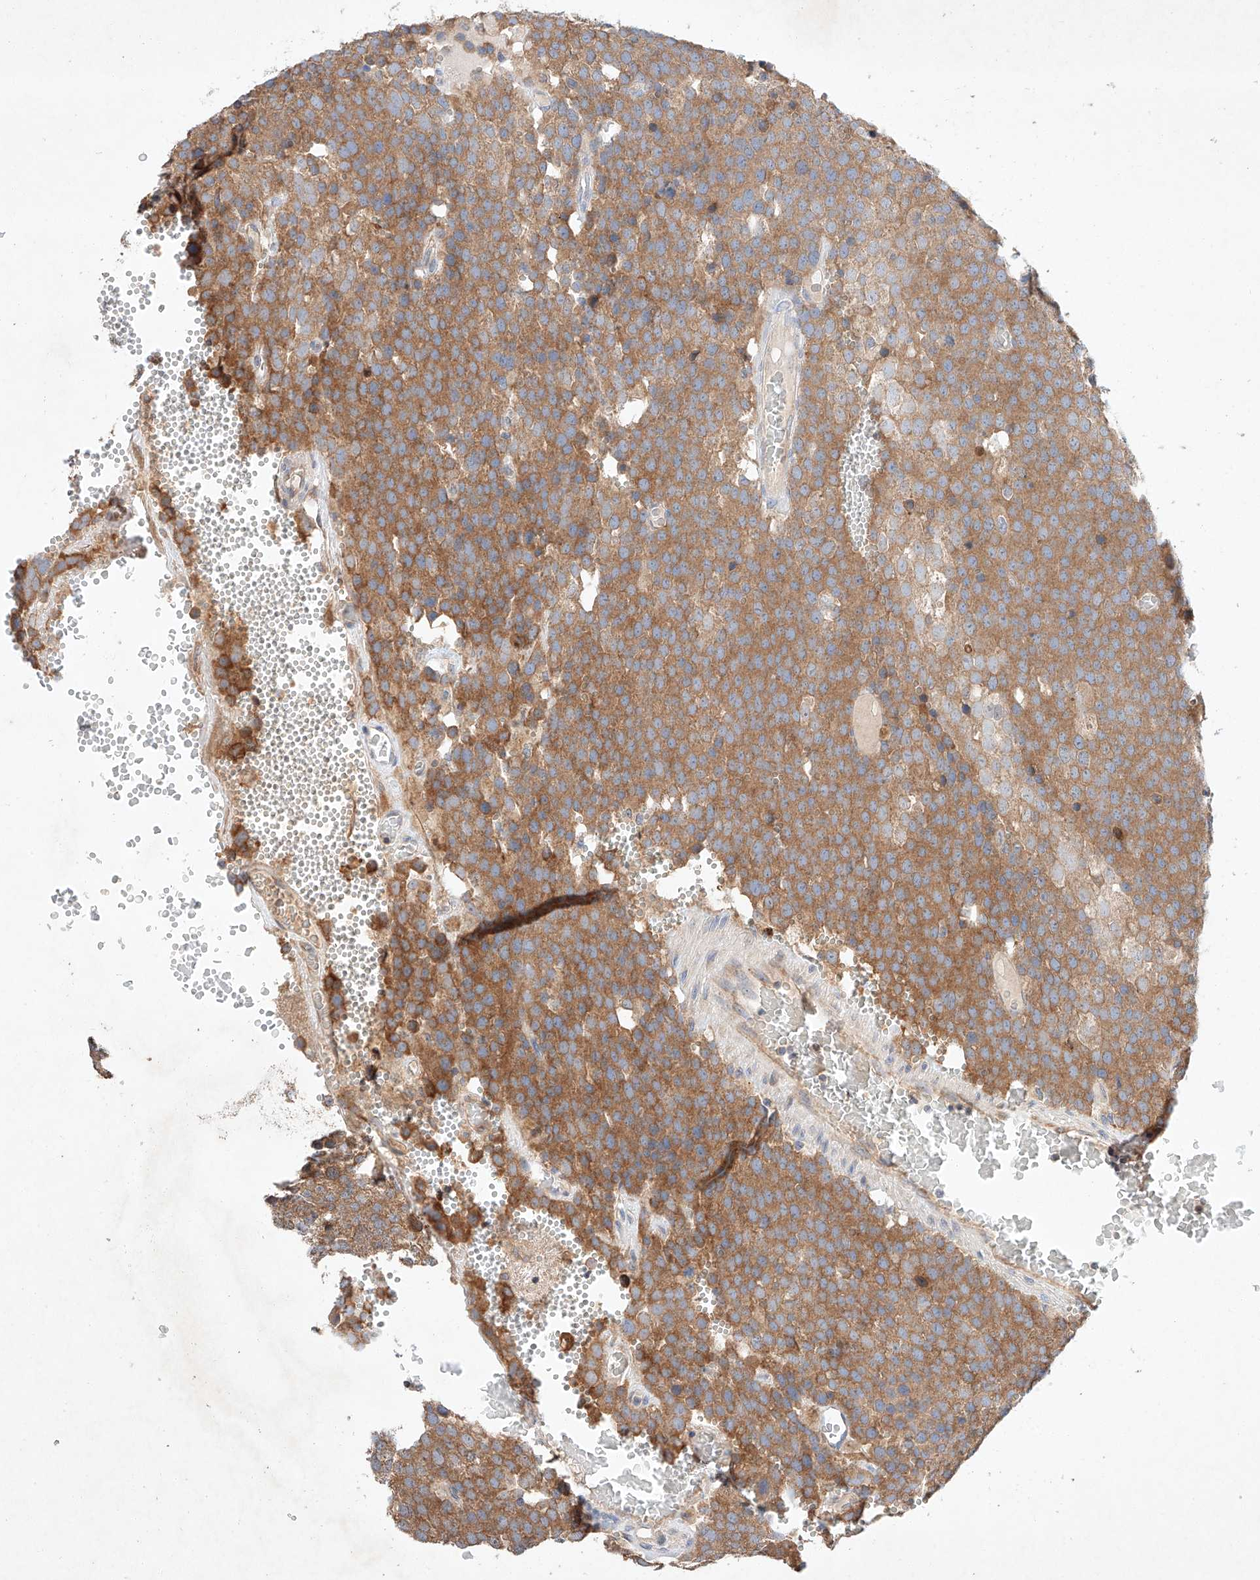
{"staining": {"intensity": "moderate", "quantity": ">75%", "location": "cytoplasmic/membranous"}, "tissue": "testis cancer", "cell_type": "Tumor cells", "image_type": "cancer", "snomed": [{"axis": "morphology", "description": "Seminoma, NOS"}, {"axis": "topography", "description": "Testis"}], "caption": "Moderate cytoplasmic/membranous positivity for a protein is seen in approximately >75% of tumor cells of seminoma (testis) using immunohistochemistry.", "gene": "C6orf118", "patient": {"sex": "male", "age": 71}}